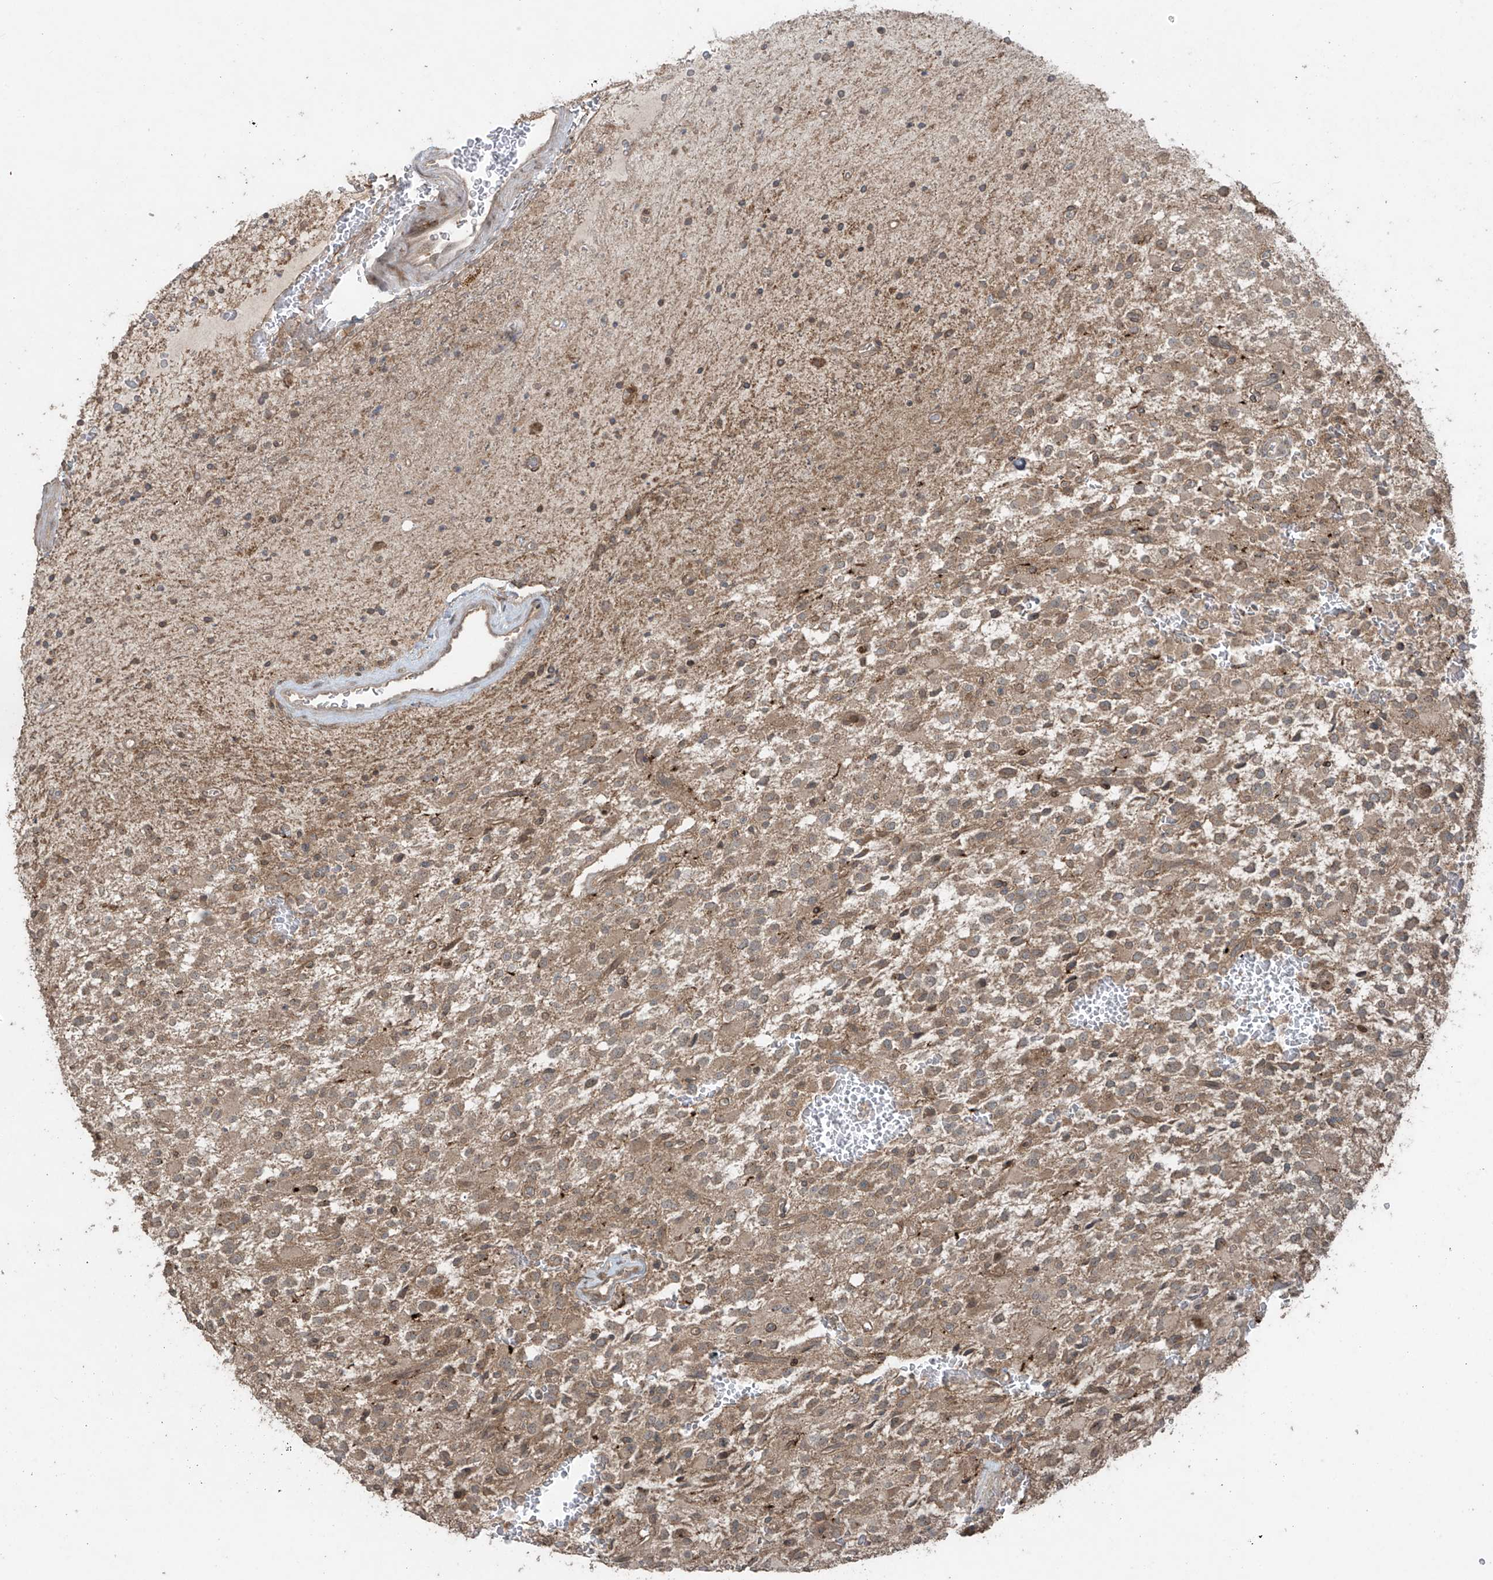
{"staining": {"intensity": "weak", "quantity": "25%-75%", "location": "cytoplasmic/membranous"}, "tissue": "glioma", "cell_type": "Tumor cells", "image_type": "cancer", "snomed": [{"axis": "morphology", "description": "Glioma, malignant, High grade"}, {"axis": "topography", "description": "Brain"}], "caption": "Immunohistochemical staining of human glioma exhibits low levels of weak cytoplasmic/membranous protein staining in about 25%-75% of tumor cells.", "gene": "PGPEP1", "patient": {"sex": "male", "age": 34}}